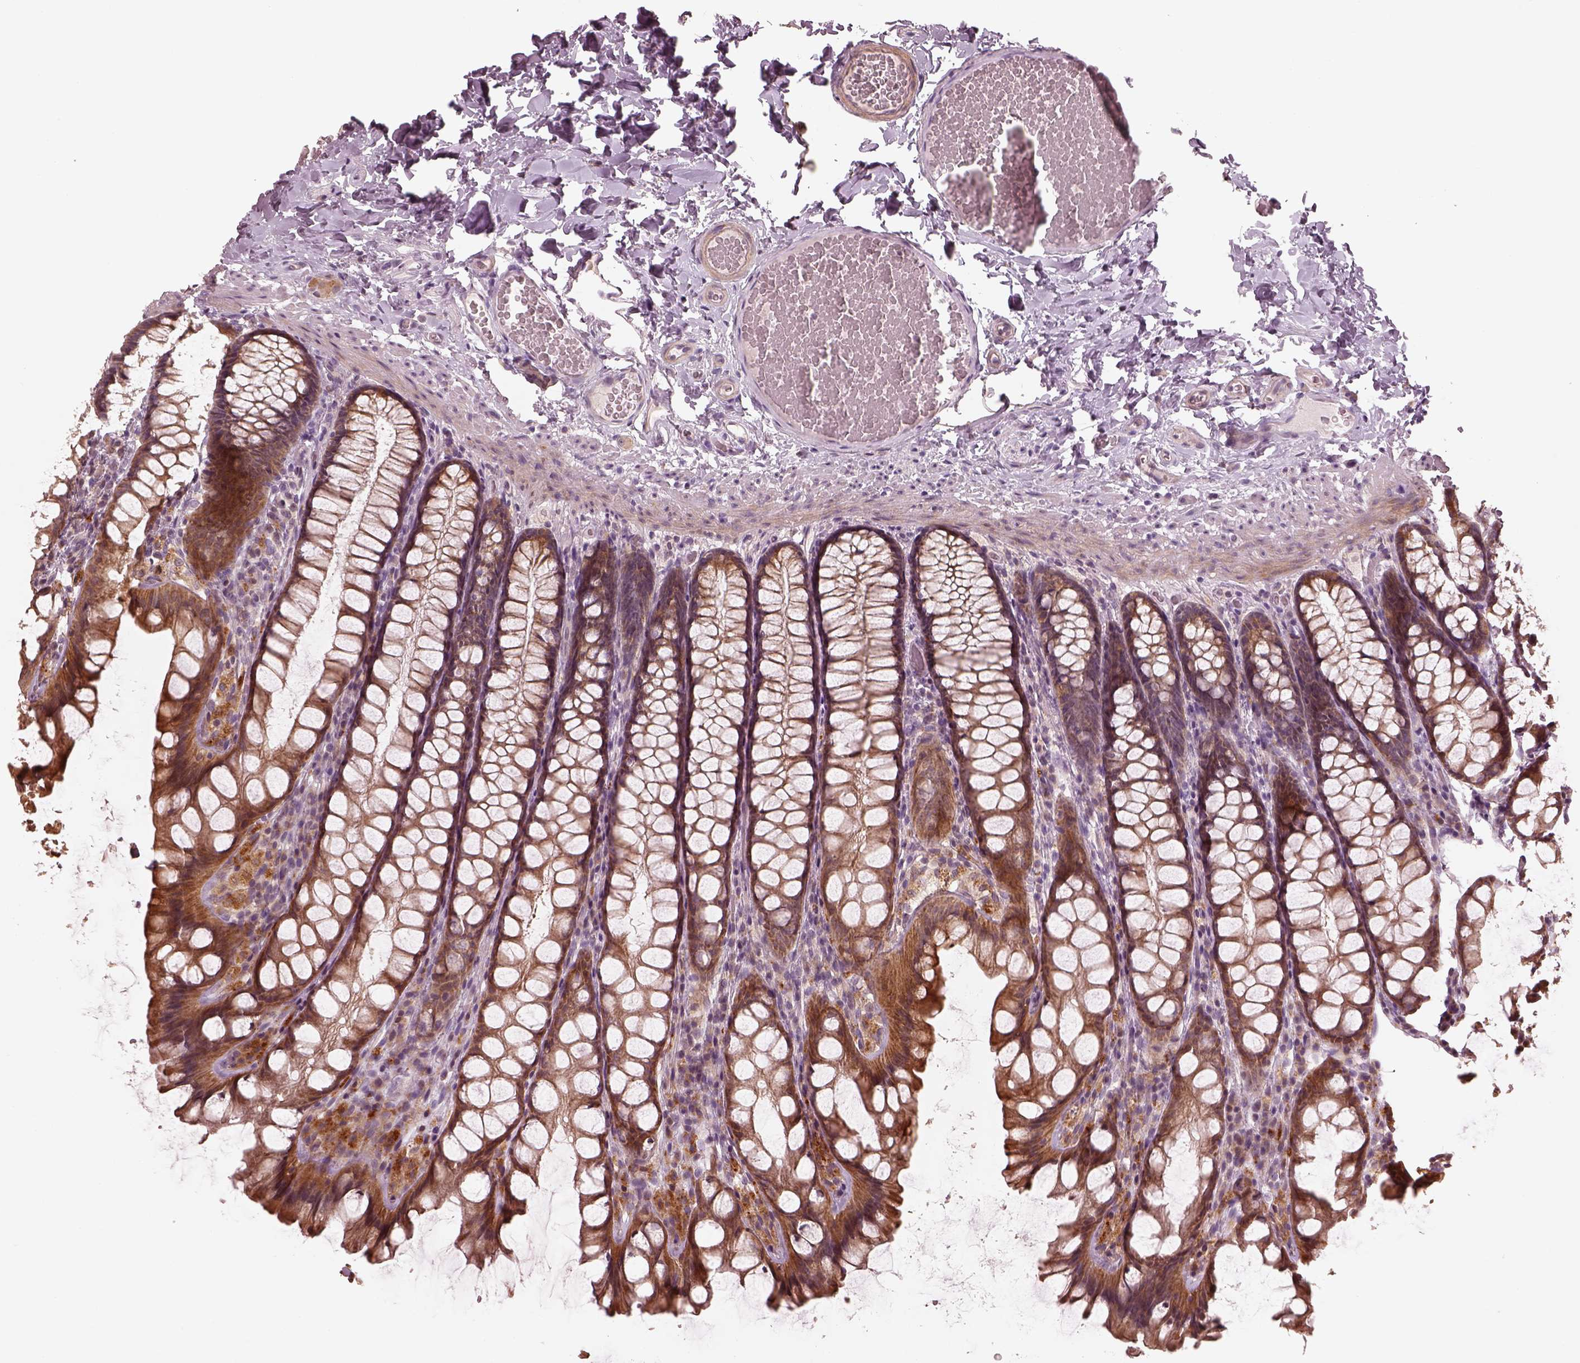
{"staining": {"intensity": "negative", "quantity": "none", "location": "none"}, "tissue": "colon", "cell_type": "Endothelial cells", "image_type": "normal", "snomed": [{"axis": "morphology", "description": "Normal tissue, NOS"}, {"axis": "topography", "description": "Colon"}], "caption": "The immunohistochemistry photomicrograph has no significant positivity in endothelial cells of colon. The staining is performed using DAB brown chromogen with nuclei counter-stained in using hematoxylin.", "gene": "SLC25A46", "patient": {"sex": "male", "age": 47}}